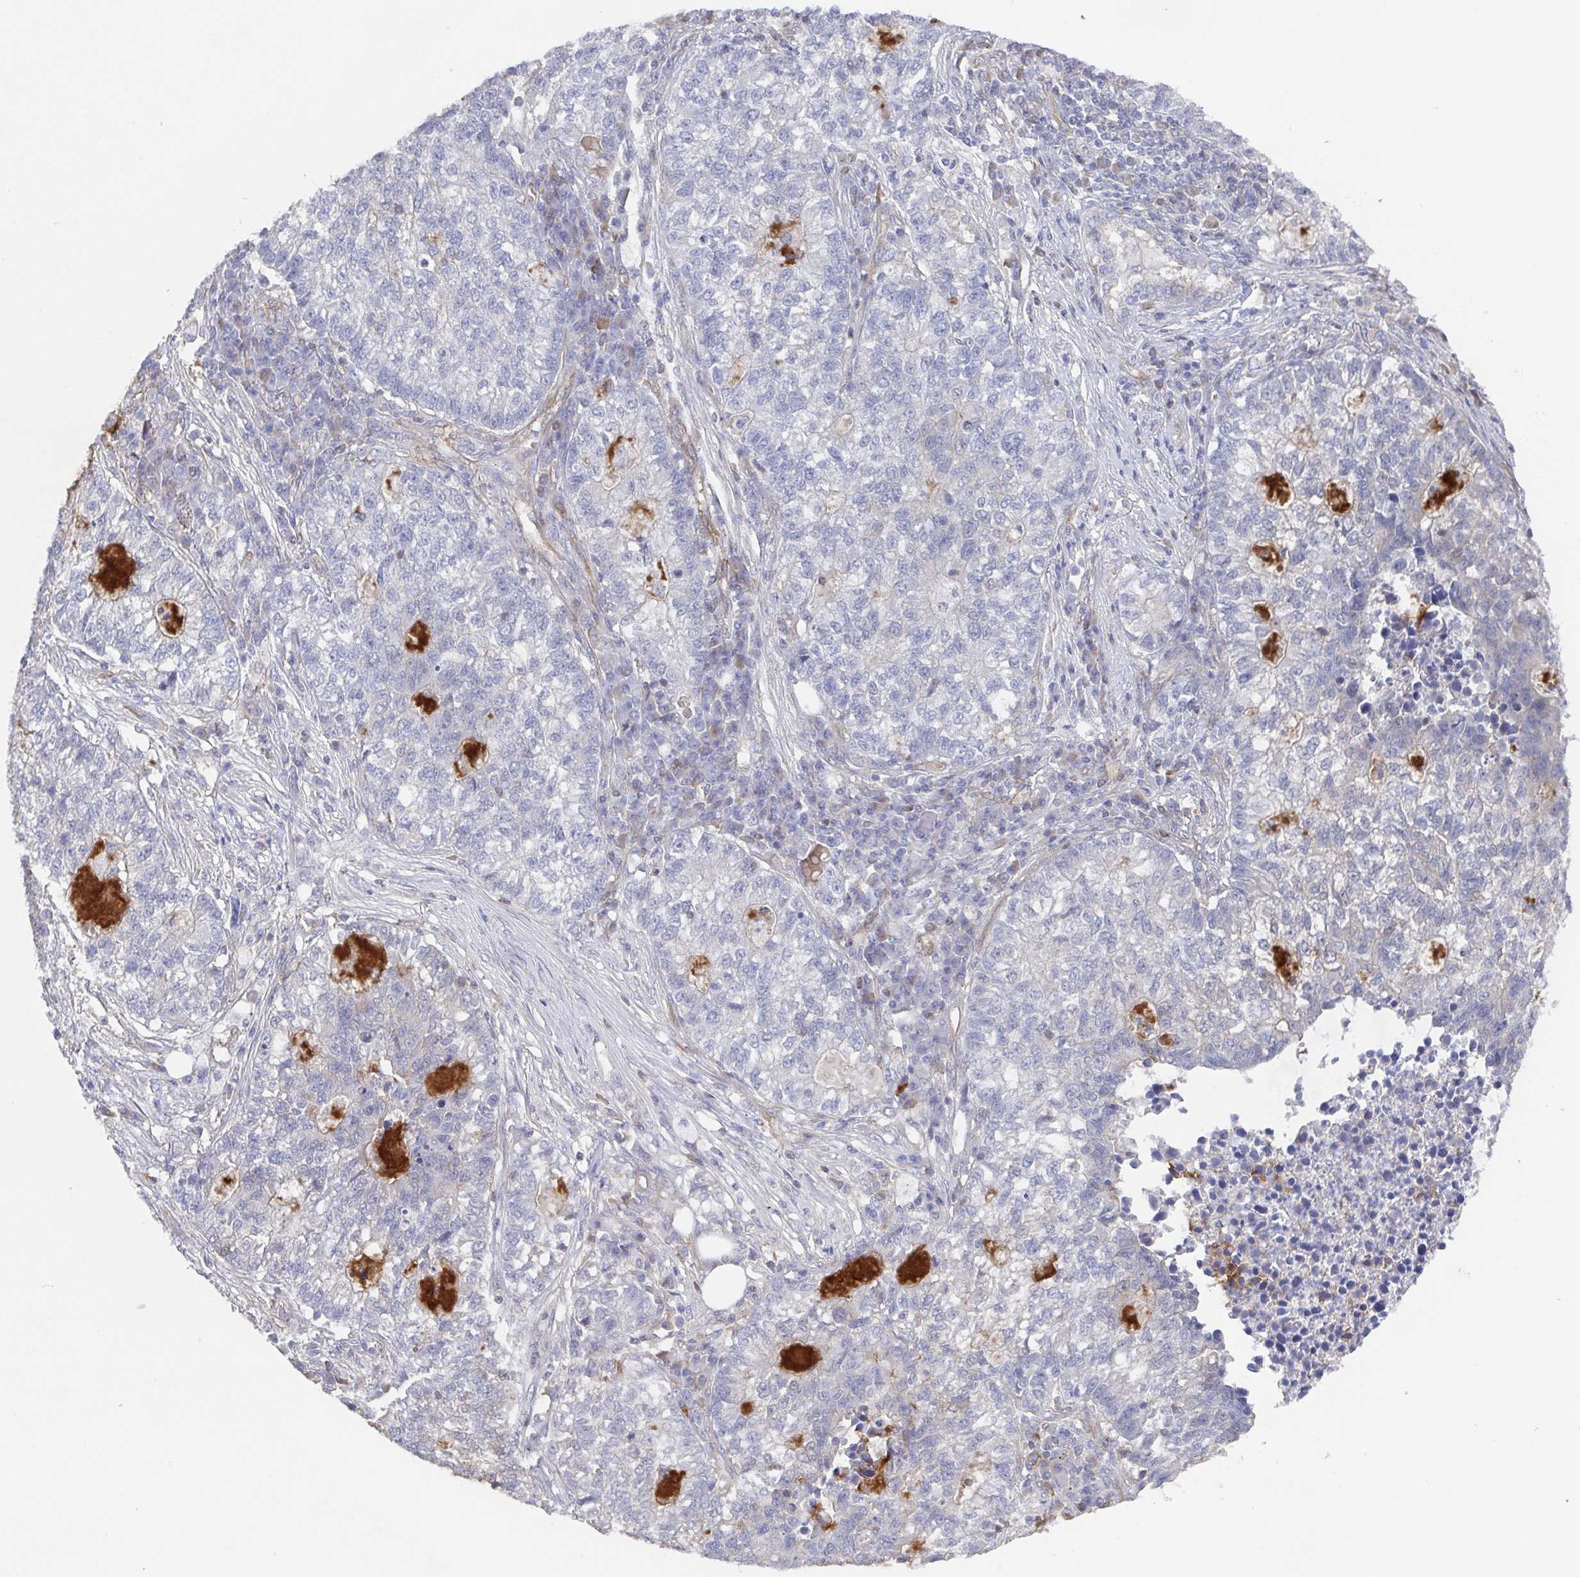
{"staining": {"intensity": "negative", "quantity": "none", "location": "none"}, "tissue": "lung cancer", "cell_type": "Tumor cells", "image_type": "cancer", "snomed": [{"axis": "morphology", "description": "Adenocarcinoma, NOS"}, {"axis": "topography", "description": "Lung"}], "caption": "Immunohistochemistry (IHC) histopathology image of neoplastic tissue: lung cancer stained with DAB (3,3'-diaminobenzidine) reveals no significant protein positivity in tumor cells.", "gene": "AGFG2", "patient": {"sex": "male", "age": 57}}